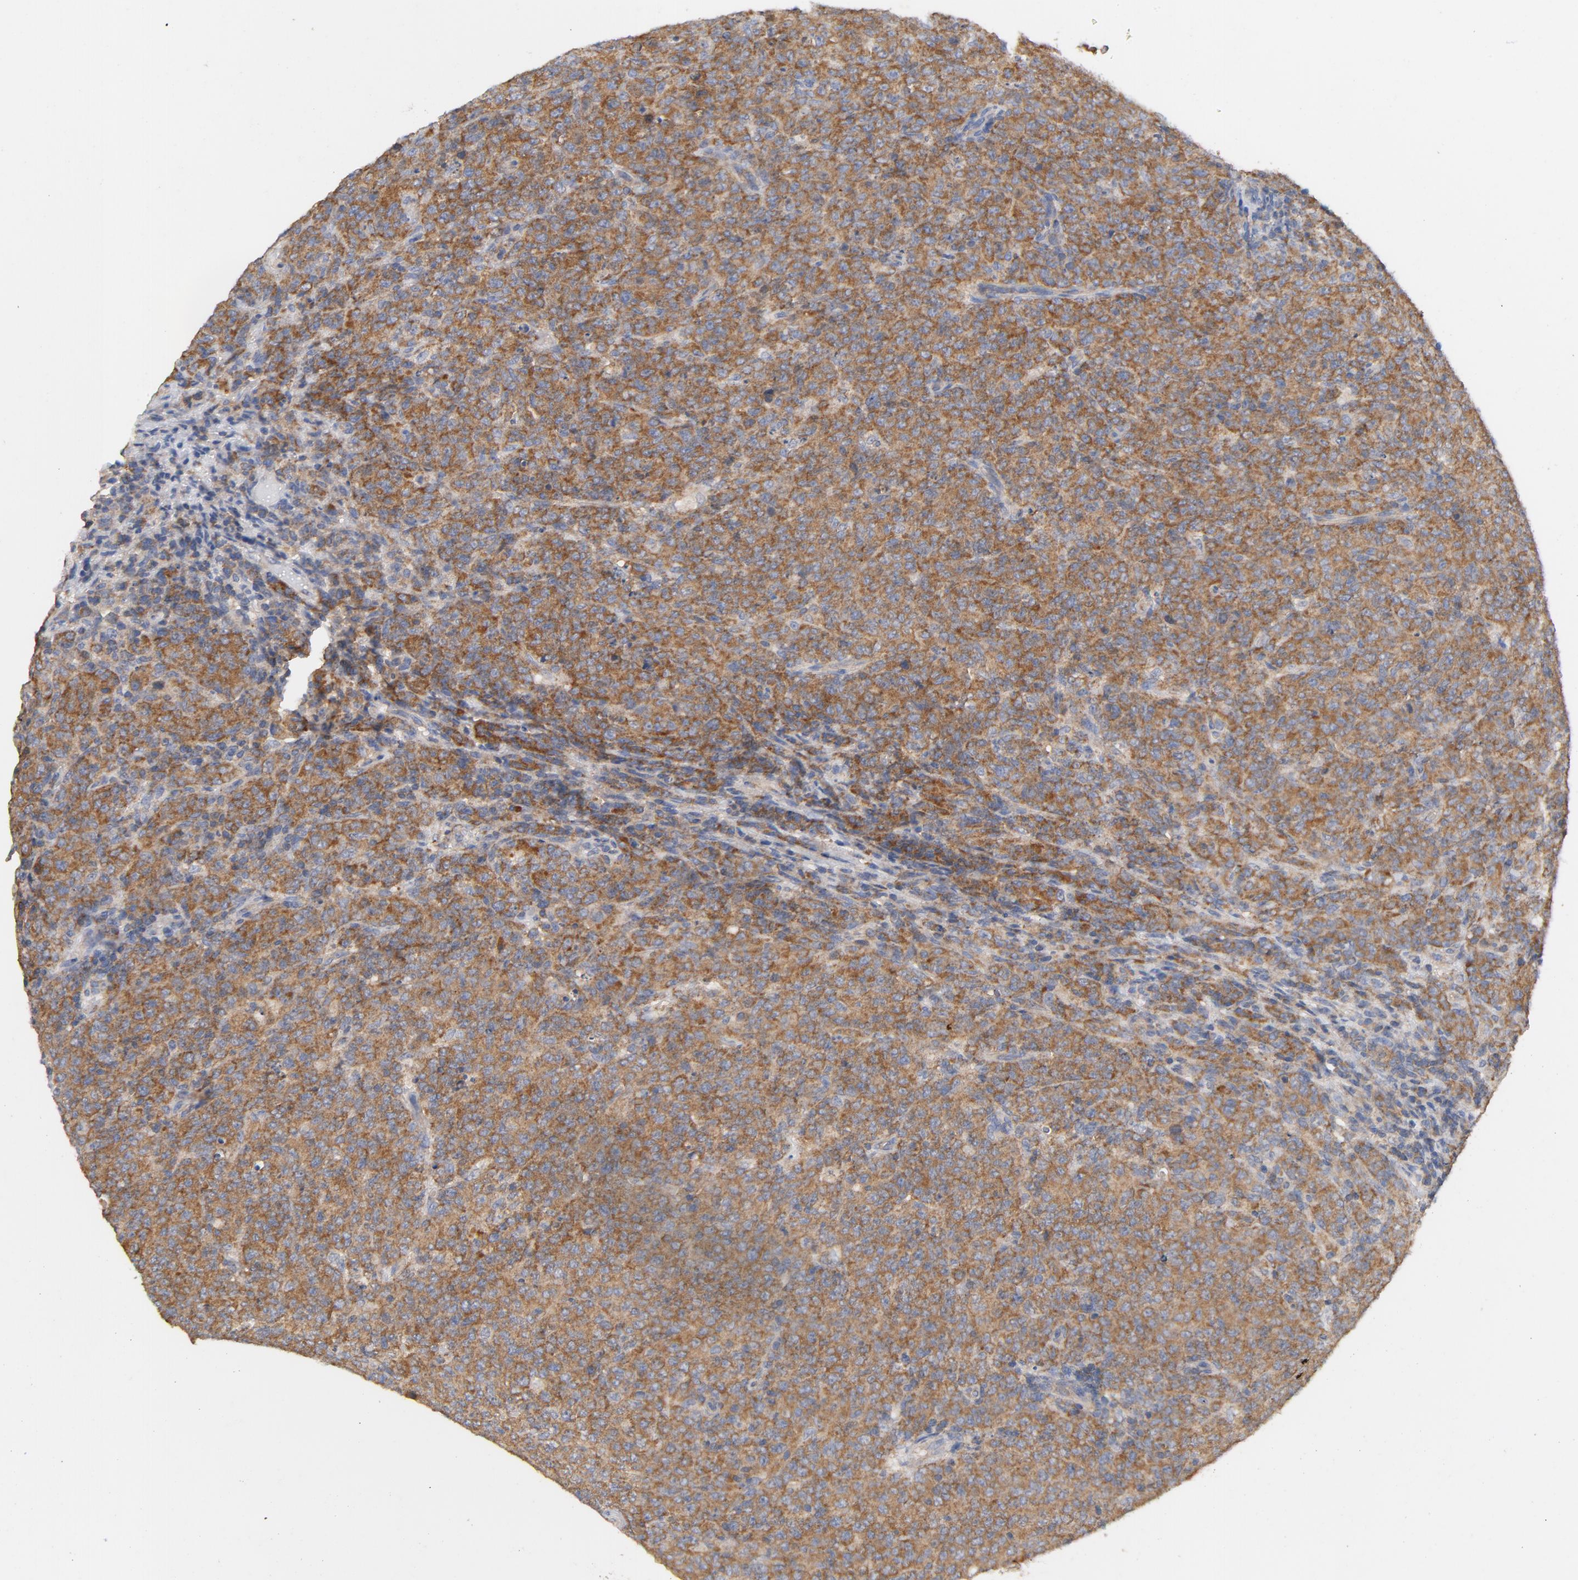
{"staining": {"intensity": "moderate", "quantity": ">75%", "location": "cytoplasmic/membranous"}, "tissue": "lymphoma", "cell_type": "Tumor cells", "image_type": "cancer", "snomed": [{"axis": "morphology", "description": "Malignant lymphoma, non-Hodgkin's type, High grade"}, {"axis": "topography", "description": "Tonsil"}], "caption": "Lymphoma stained with DAB (3,3'-diaminobenzidine) immunohistochemistry (IHC) demonstrates medium levels of moderate cytoplasmic/membranous expression in about >75% of tumor cells. The protein of interest is shown in brown color, while the nuclei are stained blue.", "gene": "DDX6", "patient": {"sex": "female", "age": 36}}